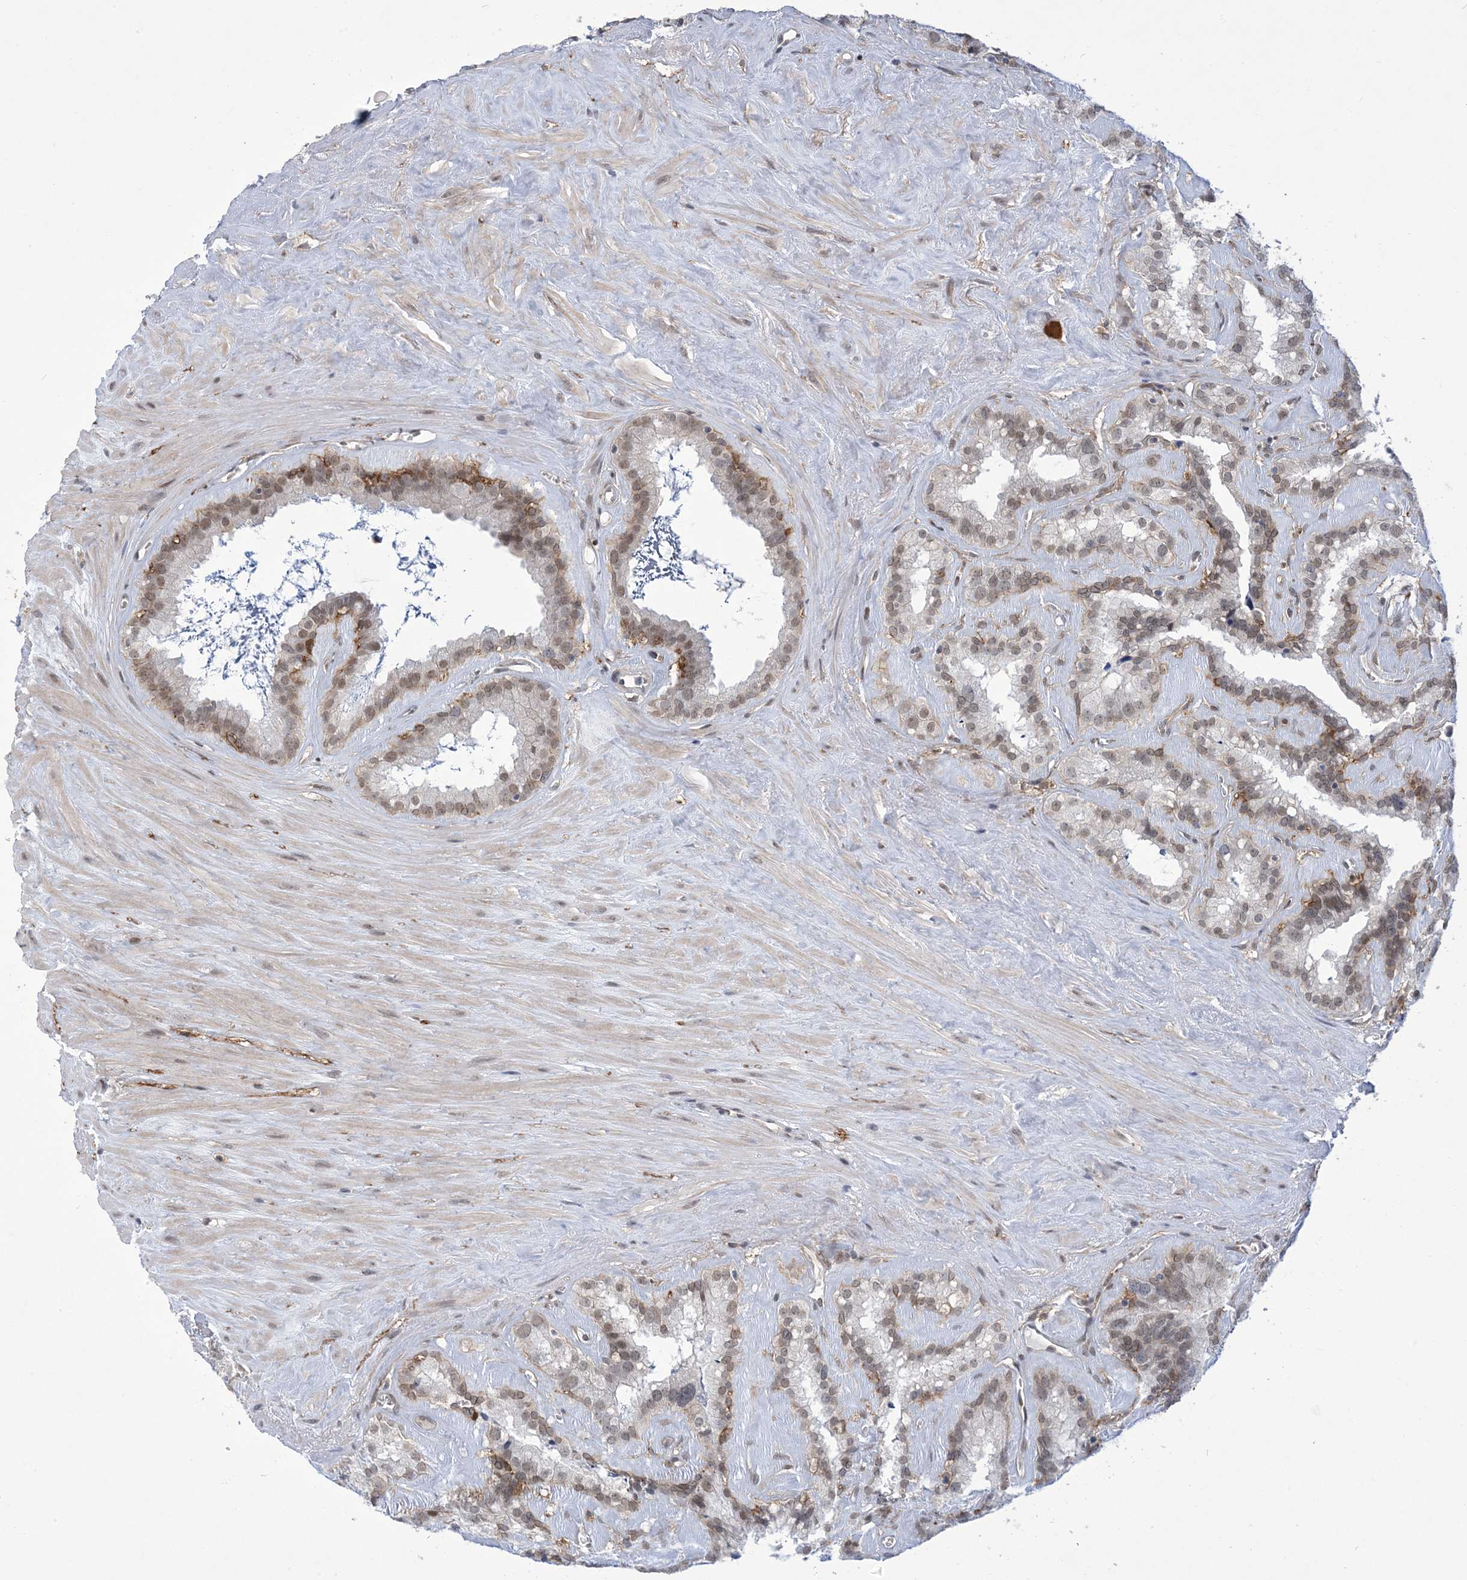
{"staining": {"intensity": "moderate", "quantity": "<25%", "location": "cytoplasmic/membranous,nuclear"}, "tissue": "seminal vesicle", "cell_type": "Glandular cells", "image_type": "normal", "snomed": [{"axis": "morphology", "description": "Normal tissue, NOS"}, {"axis": "topography", "description": "Prostate"}, {"axis": "topography", "description": "Seminal veicle"}], "caption": "Glandular cells display moderate cytoplasmic/membranous,nuclear positivity in approximately <25% of cells in unremarkable seminal vesicle. The protein is shown in brown color, while the nuclei are stained blue.", "gene": "ZNF8", "patient": {"sex": "male", "age": 59}}